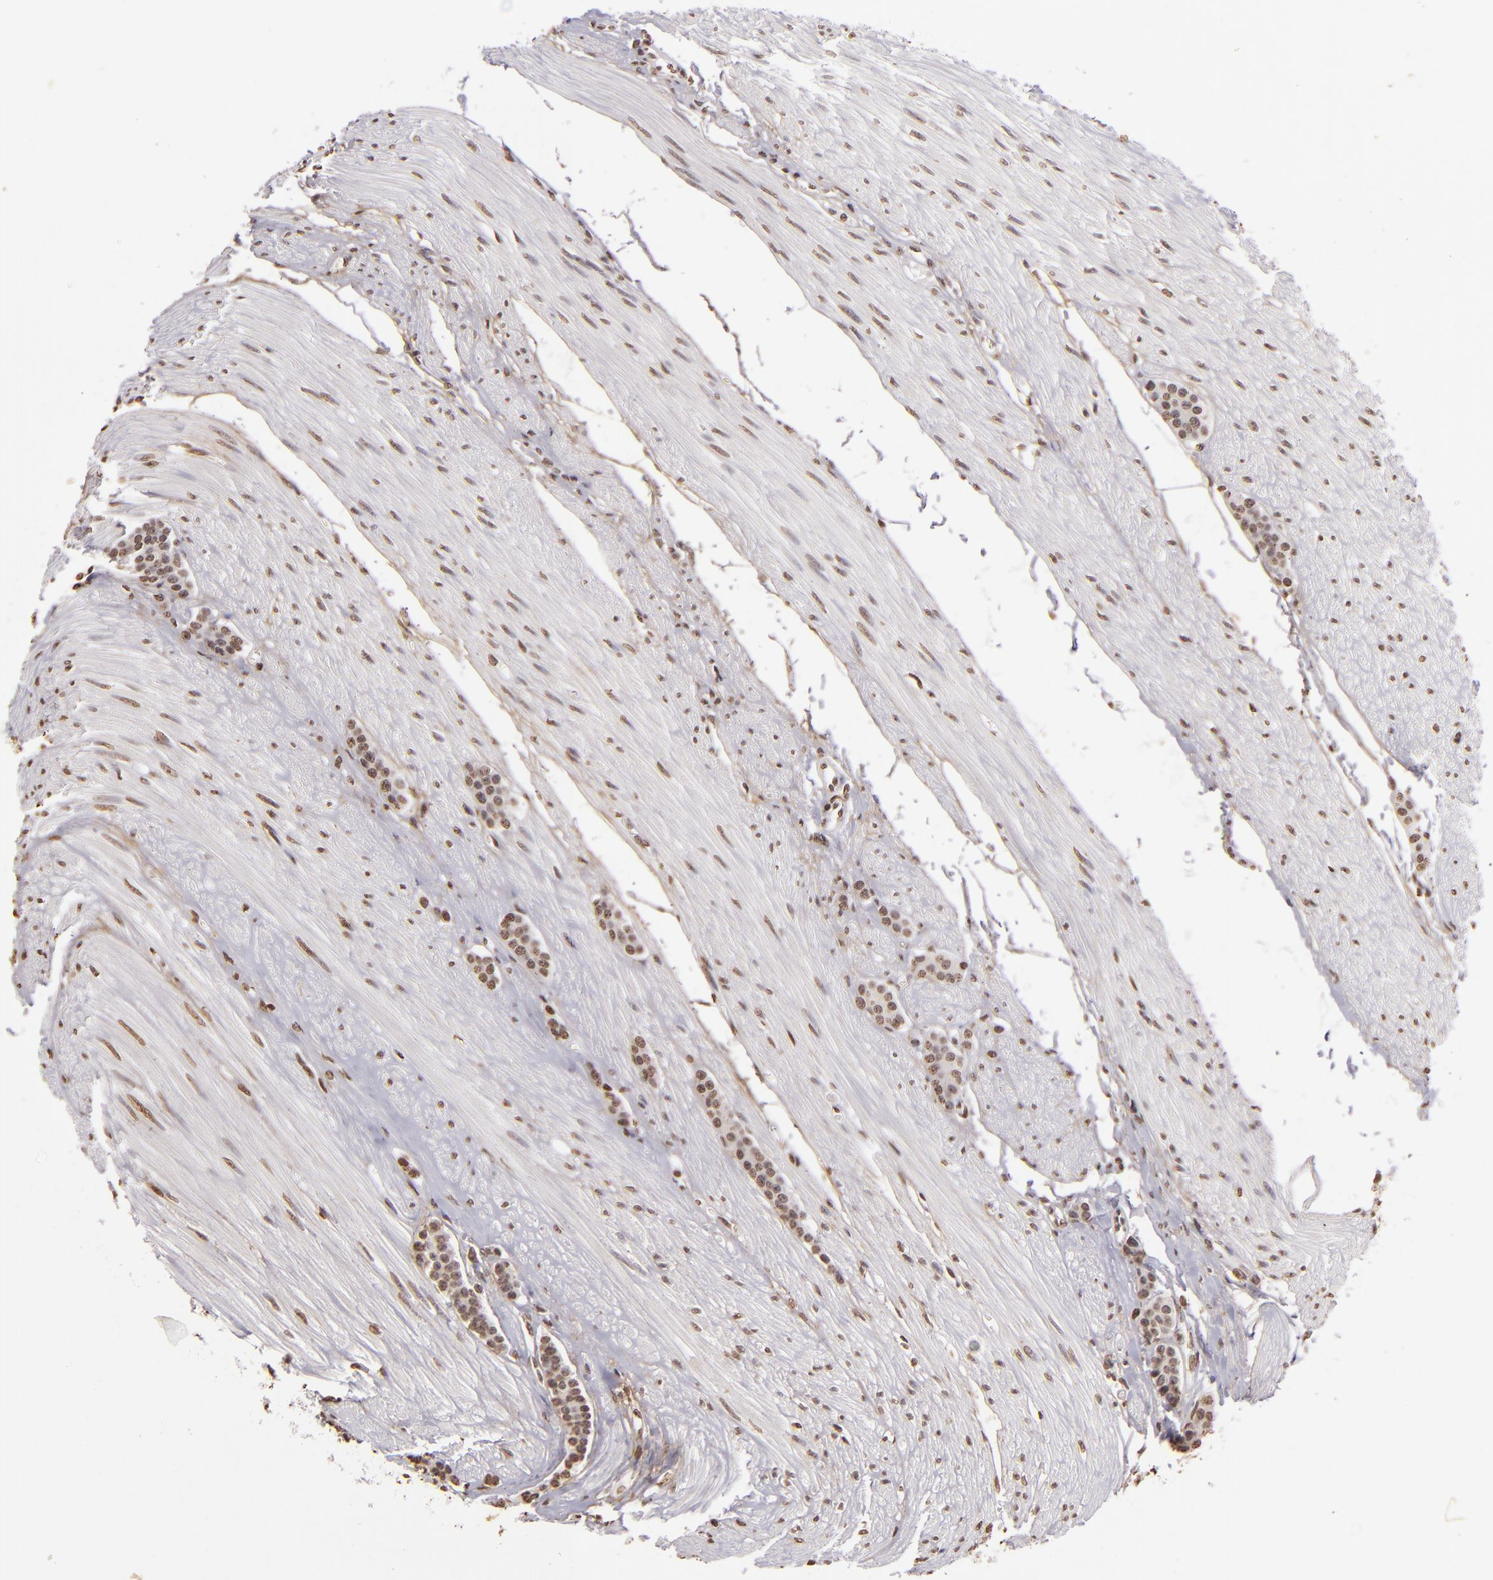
{"staining": {"intensity": "weak", "quantity": "25%-75%", "location": "nuclear"}, "tissue": "carcinoid", "cell_type": "Tumor cells", "image_type": "cancer", "snomed": [{"axis": "morphology", "description": "Carcinoid, malignant, NOS"}, {"axis": "topography", "description": "Small intestine"}], "caption": "Carcinoid stained with a brown dye reveals weak nuclear positive positivity in approximately 25%-75% of tumor cells.", "gene": "THRB", "patient": {"sex": "male", "age": 60}}